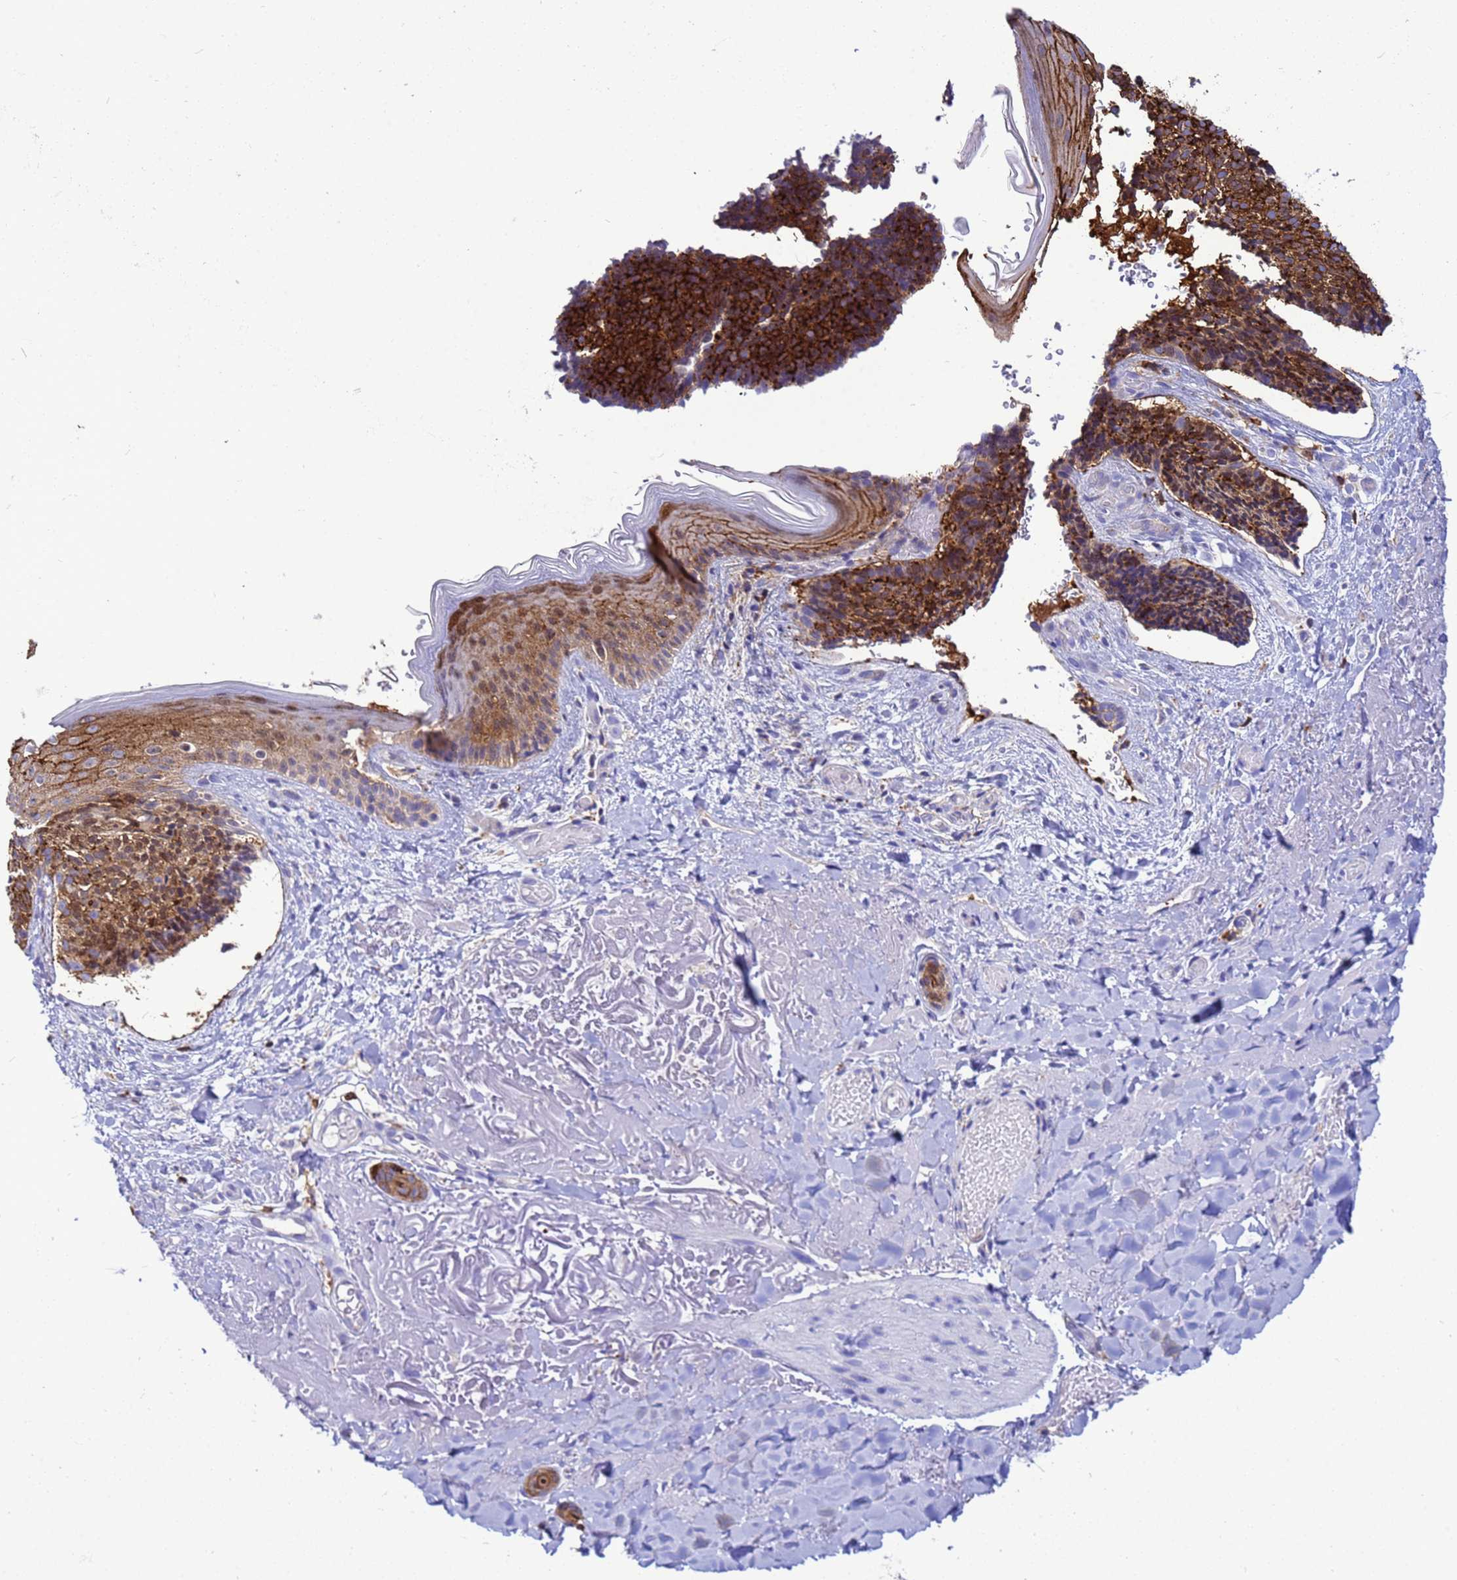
{"staining": {"intensity": "strong", "quantity": ">75%", "location": "cytoplasmic/membranous"}, "tissue": "skin cancer", "cell_type": "Tumor cells", "image_type": "cancer", "snomed": [{"axis": "morphology", "description": "Basal cell carcinoma"}, {"axis": "topography", "description": "Skin"}], "caption": "A photomicrograph showing strong cytoplasmic/membranous positivity in about >75% of tumor cells in skin cancer (basal cell carcinoma), as visualized by brown immunohistochemical staining.", "gene": "EZR", "patient": {"sex": "male", "age": 84}}